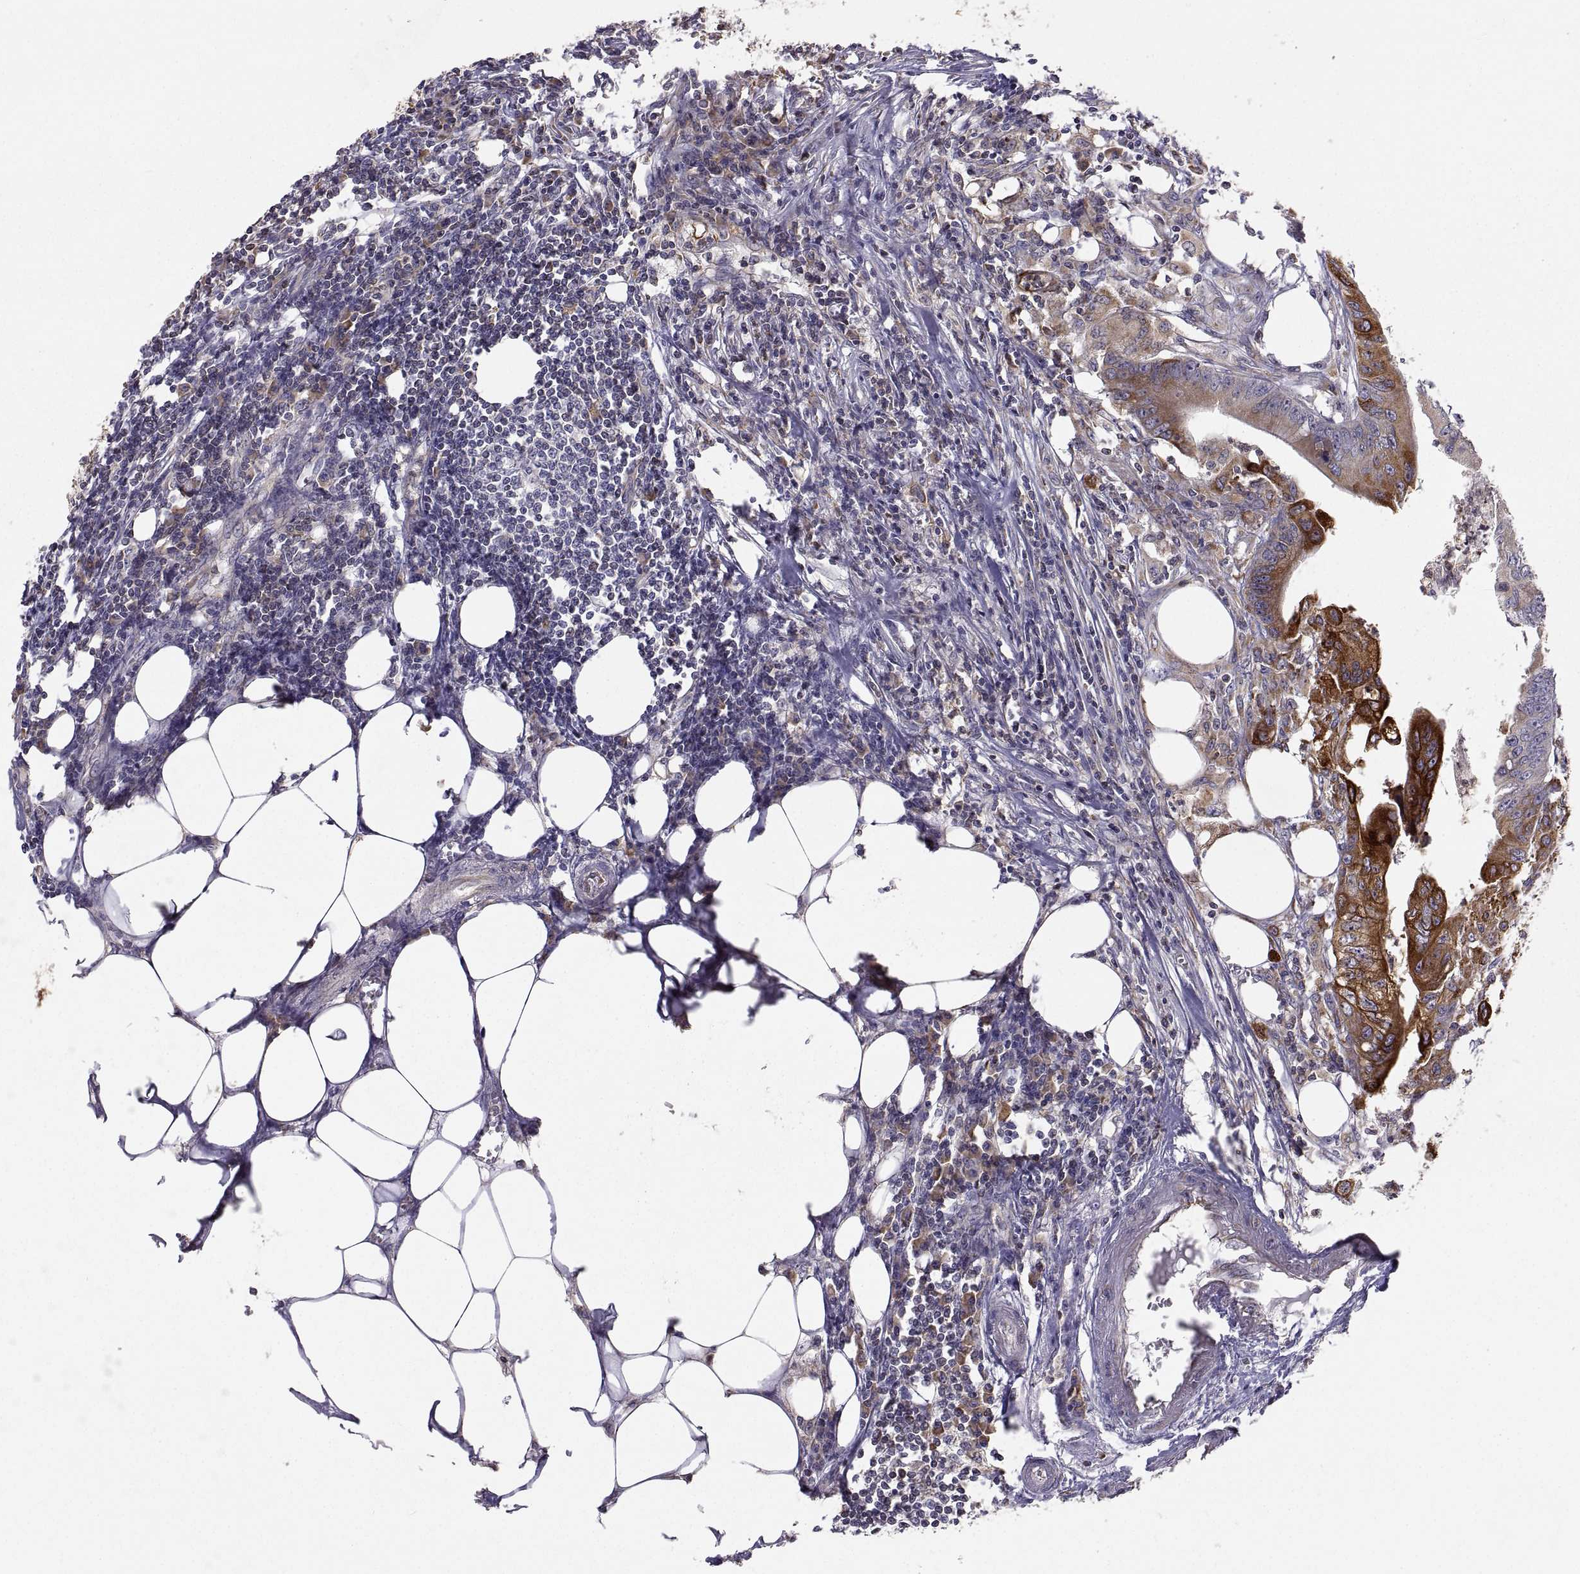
{"staining": {"intensity": "strong", "quantity": "<25%", "location": "cytoplasmic/membranous"}, "tissue": "colorectal cancer", "cell_type": "Tumor cells", "image_type": "cancer", "snomed": [{"axis": "morphology", "description": "Adenocarcinoma, NOS"}, {"axis": "topography", "description": "Colon"}], "caption": "A medium amount of strong cytoplasmic/membranous positivity is seen in approximately <25% of tumor cells in colorectal adenocarcinoma tissue.", "gene": "ERO1A", "patient": {"sex": "male", "age": 84}}